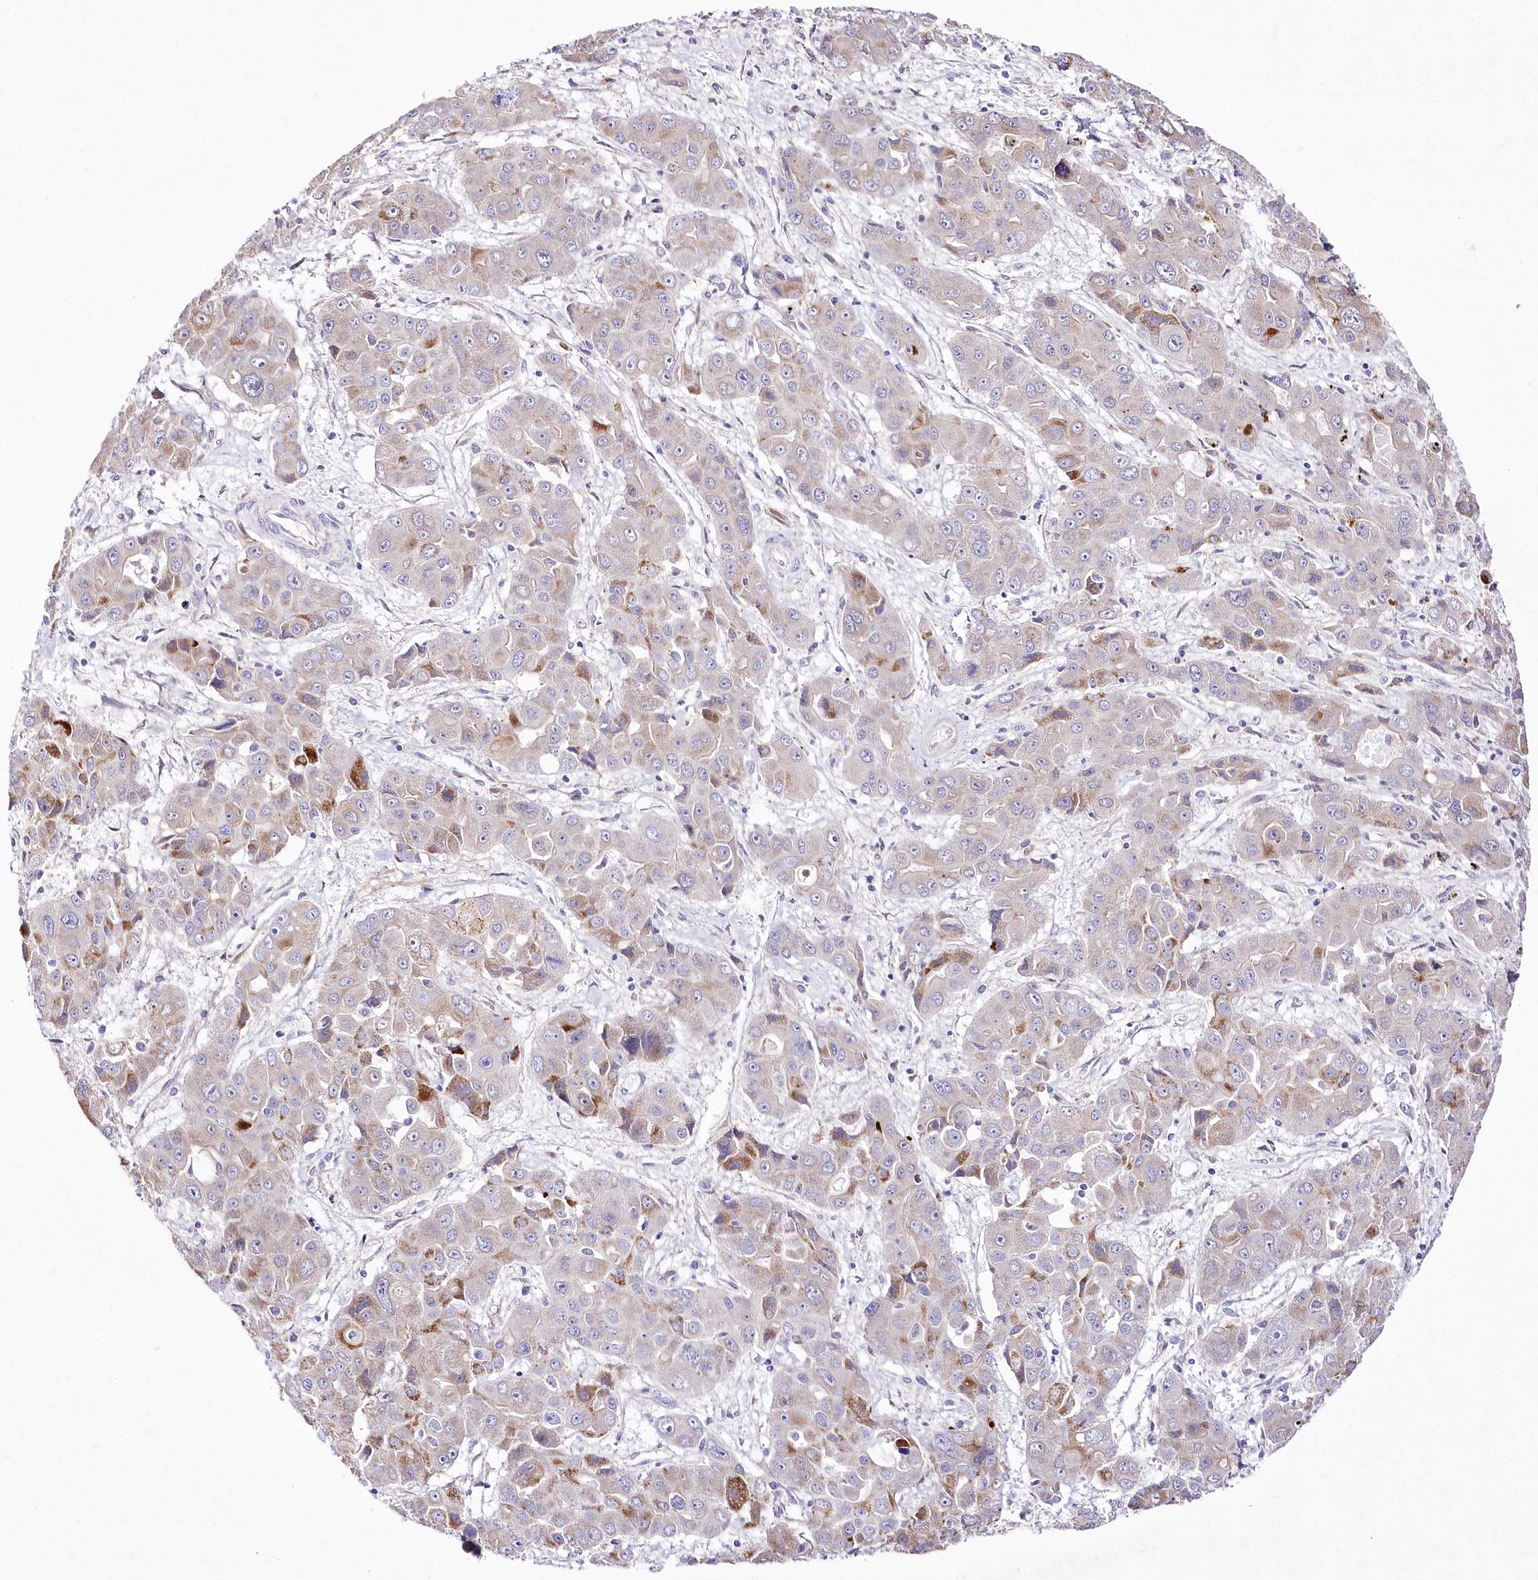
{"staining": {"intensity": "moderate", "quantity": "<25%", "location": "cytoplasmic/membranous"}, "tissue": "liver cancer", "cell_type": "Tumor cells", "image_type": "cancer", "snomed": [{"axis": "morphology", "description": "Cholangiocarcinoma"}, {"axis": "topography", "description": "Liver"}], "caption": "A brown stain highlights moderate cytoplasmic/membranous staining of a protein in human liver cancer (cholangiocarcinoma) tumor cells.", "gene": "LRRC14B", "patient": {"sex": "male", "age": 67}}